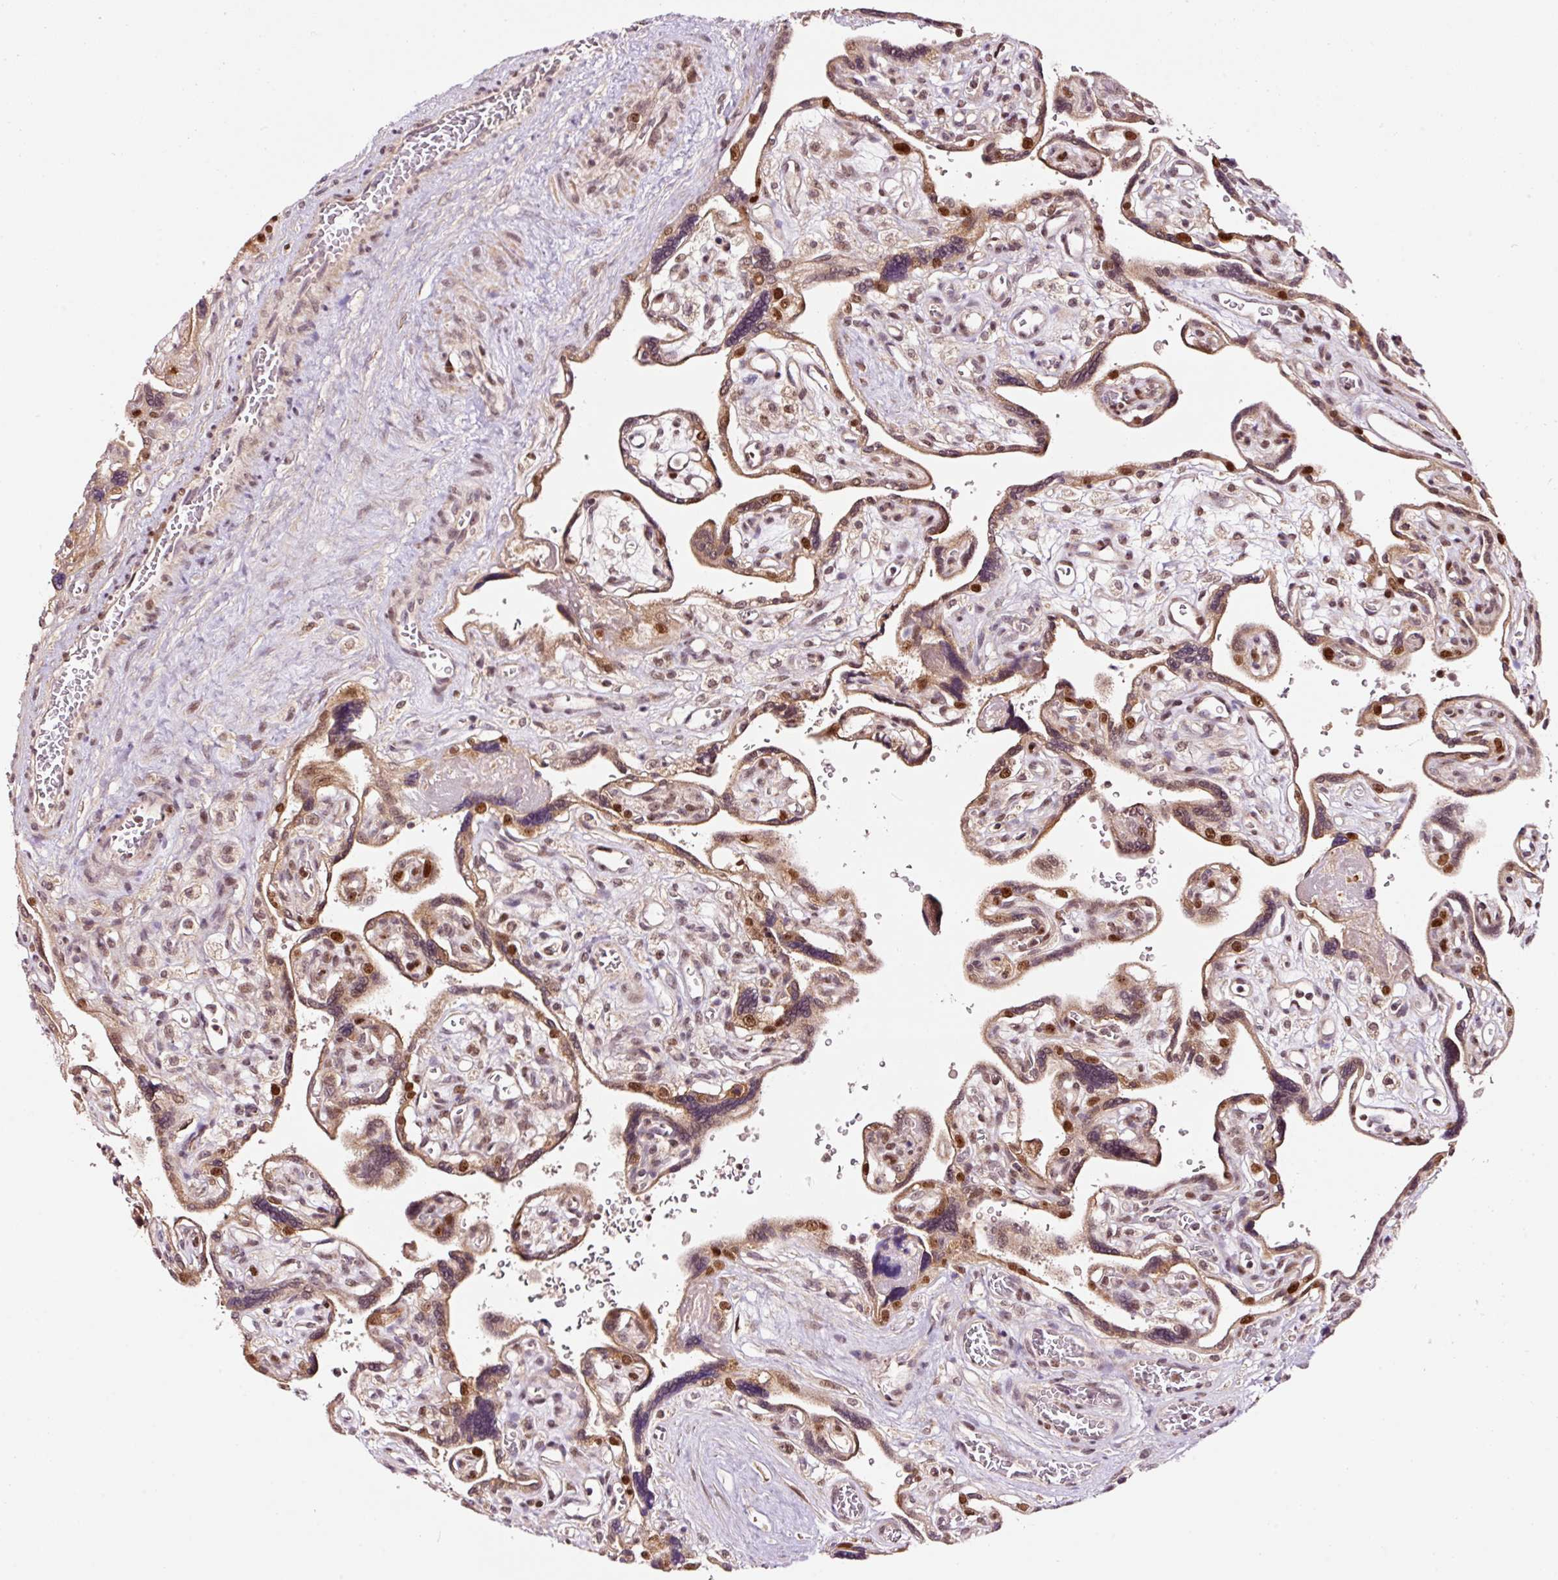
{"staining": {"intensity": "moderate", "quantity": ">75%", "location": "nuclear"}, "tissue": "placenta", "cell_type": "Trophoblastic cells", "image_type": "normal", "snomed": [{"axis": "morphology", "description": "Normal tissue, NOS"}, {"axis": "topography", "description": "Placenta"}], "caption": "Trophoblastic cells demonstrate moderate nuclear staining in about >75% of cells in normal placenta. (DAB IHC, brown staining for protein, blue staining for nuclei).", "gene": "RFC4", "patient": {"sex": "female", "age": 39}}